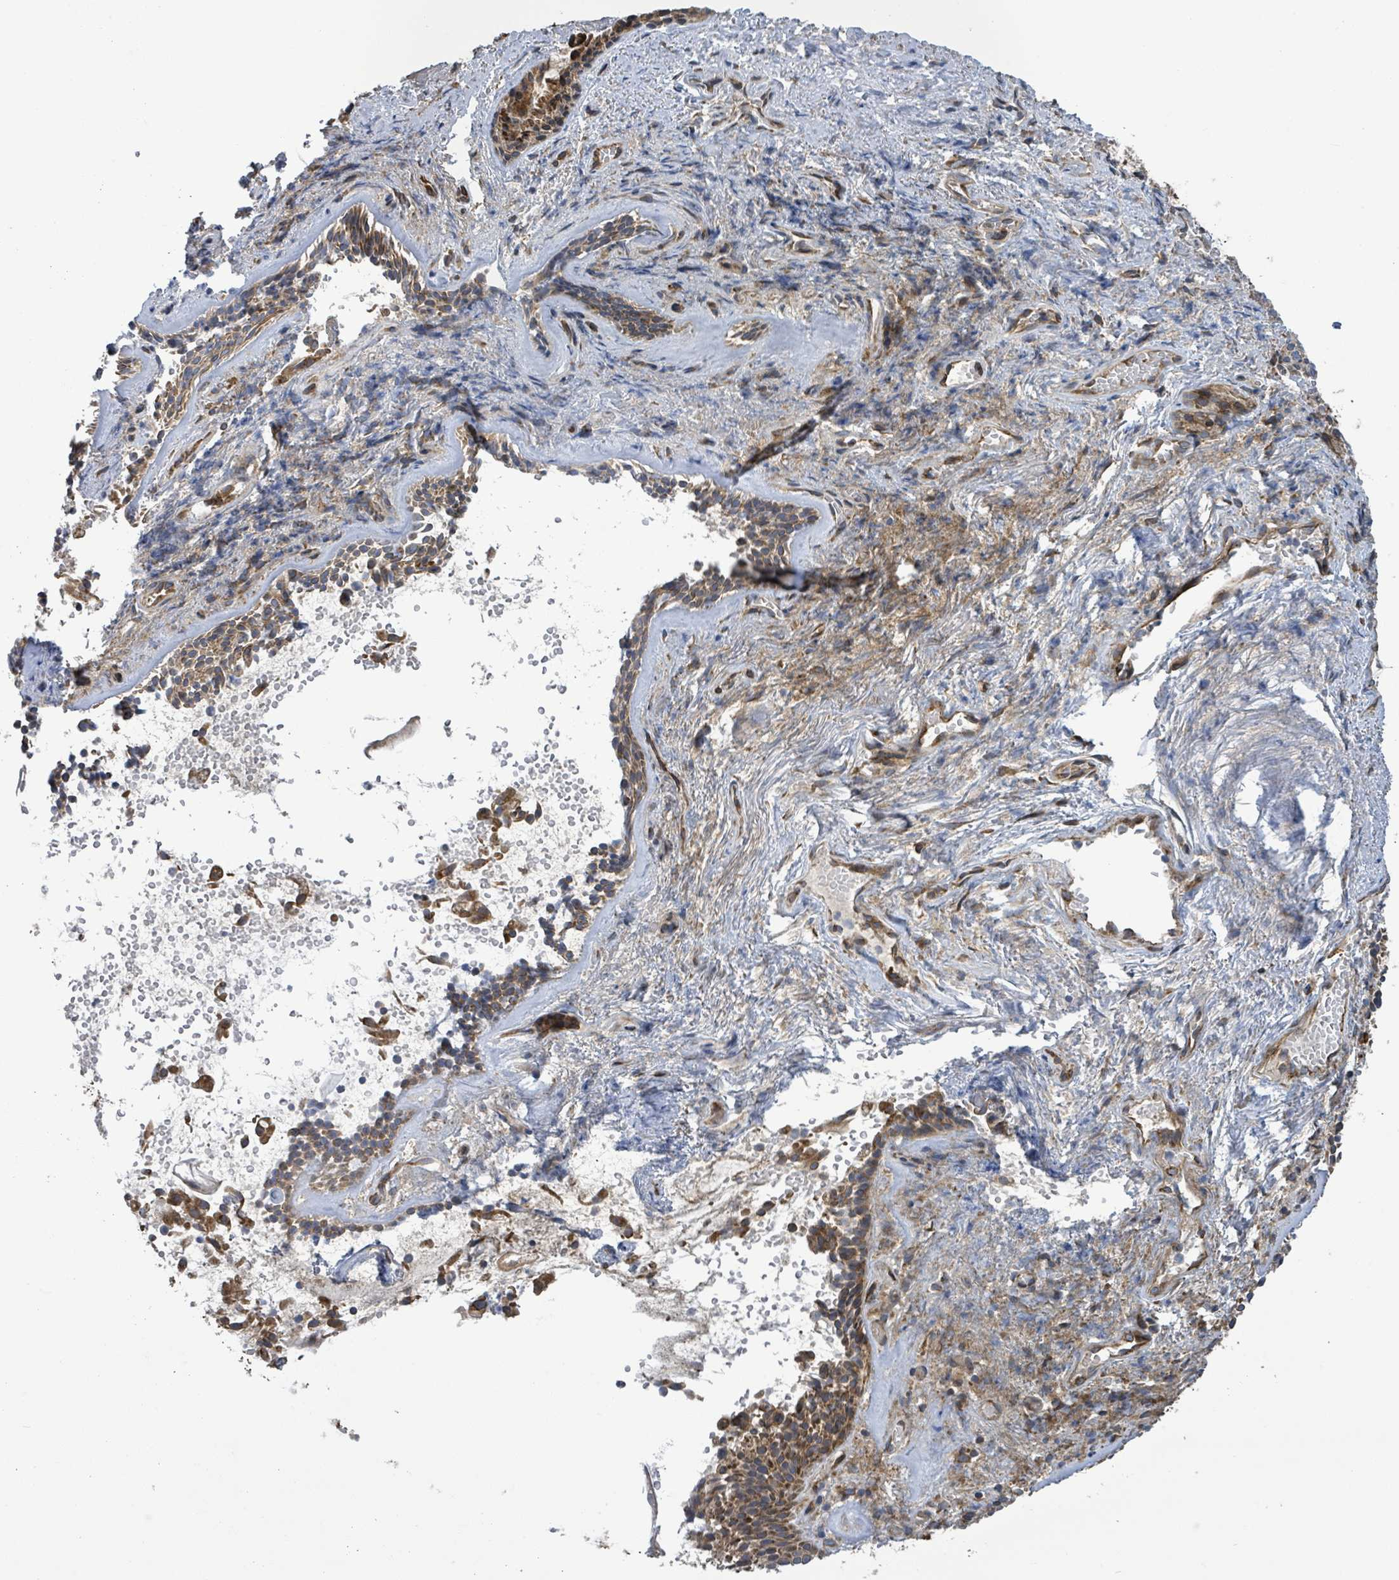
{"staining": {"intensity": "moderate", "quantity": ">75%", "location": "cytoplasmic/membranous"}, "tissue": "nasopharynx", "cell_type": "Respiratory epithelial cells", "image_type": "normal", "snomed": [{"axis": "morphology", "description": "Normal tissue, NOS"}, {"axis": "topography", "description": "Cartilage tissue"}, {"axis": "topography", "description": "Nasopharynx"}, {"axis": "topography", "description": "Thyroid gland"}], "caption": "This micrograph exhibits IHC staining of normal nasopharynx, with medium moderate cytoplasmic/membranous staining in approximately >75% of respiratory epithelial cells.", "gene": "NOMO1", "patient": {"sex": "male", "age": 63}}